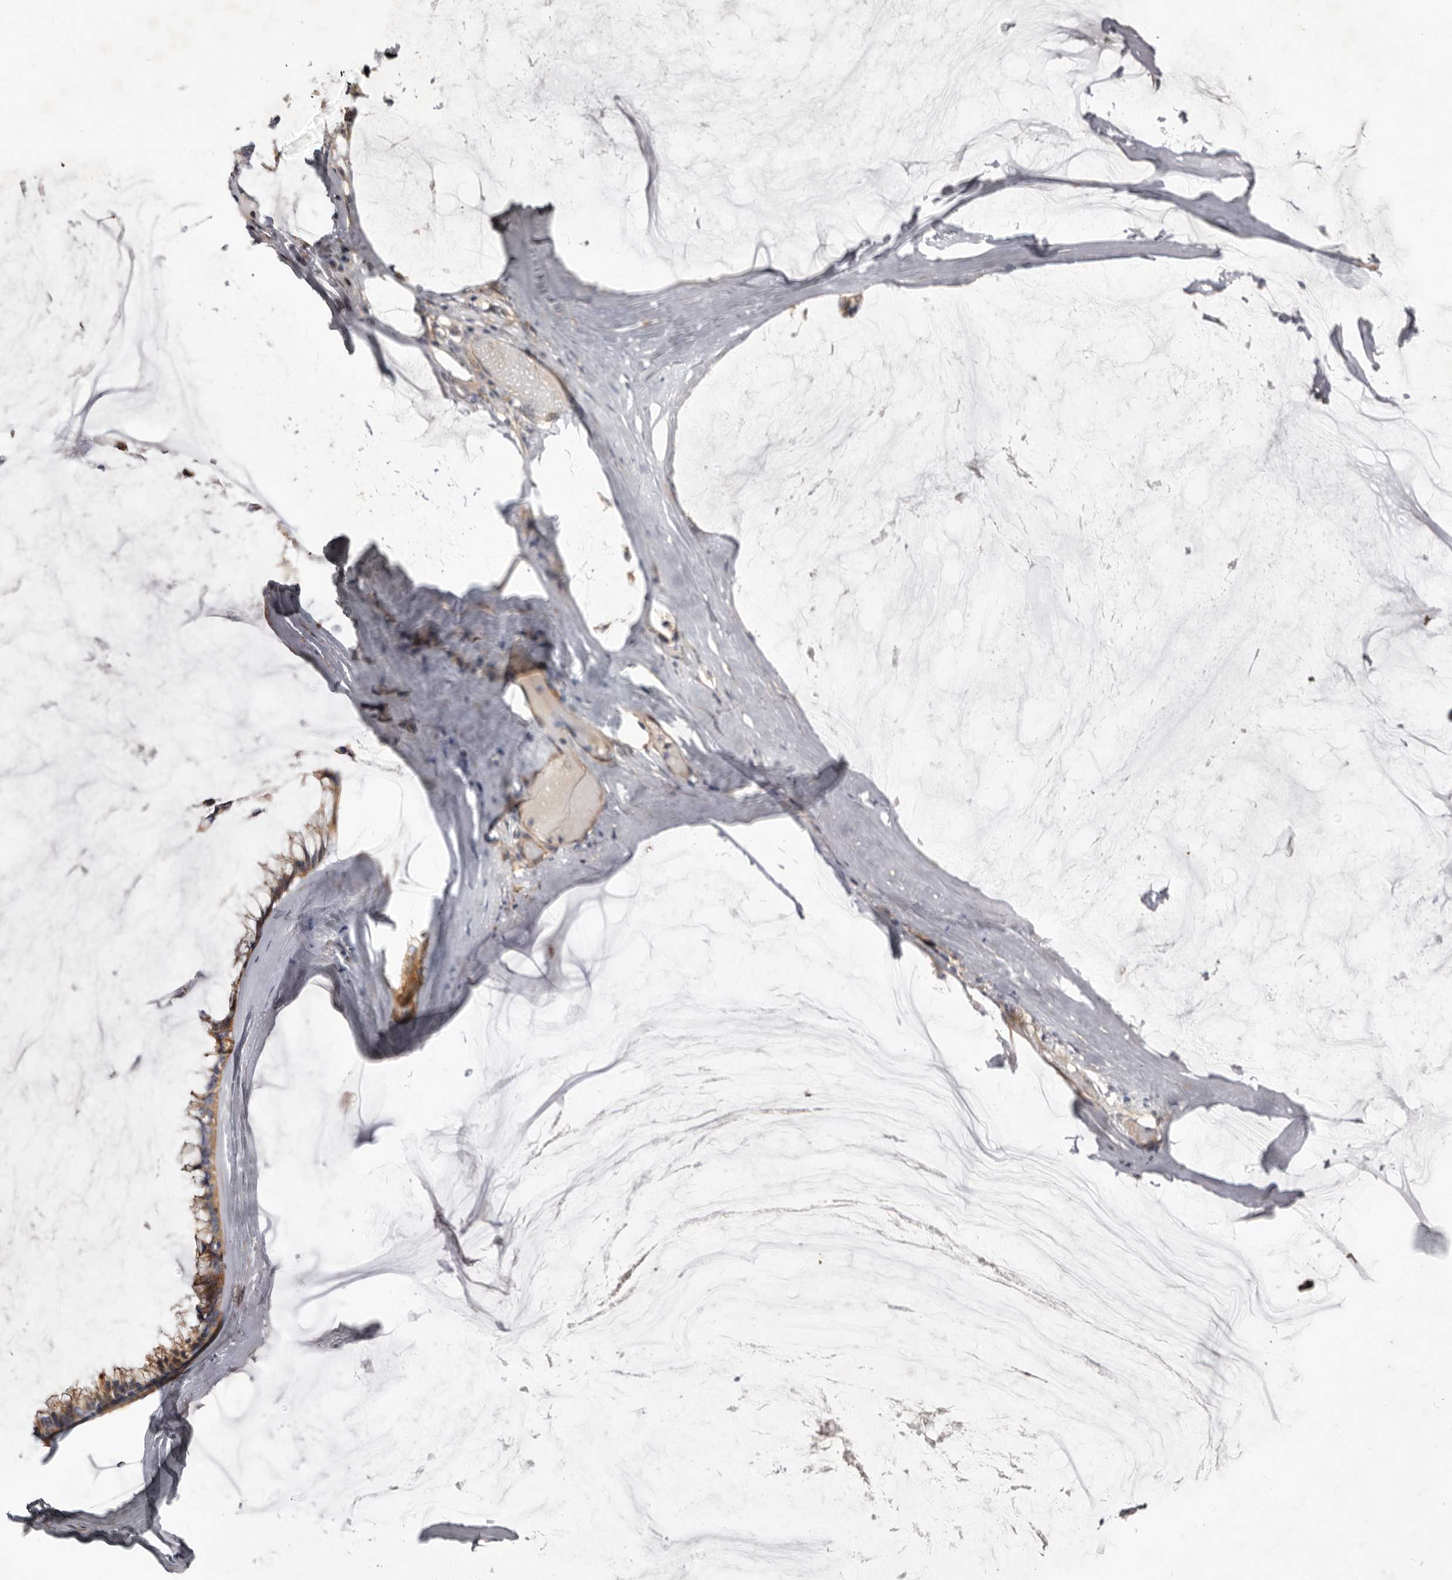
{"staining": {"intensity": "moderate", "quantity": ">75%", "location": "cytoplasmic/membranous"}, "tissue": "ovarian cancer", "cell_type": "Tumor cells", "image_type": "cancer", "snomed": [{"axis": "morphology", "description": "Cystadenocarcinoma, mucinous, NOS"}, {"axis": "topography", "description": "Ovary"}], "caption": "Immunohistochemistry (IHC) (DAB) staining of human ovarian cancer shows moderate cytoplasmic/membranous protein staining in about >75% of tumor cells. The staining is performed using DAB (3,3'-diaminobenzidine) brown chromogen to label protein expression. The nuclei are counter-stained blue using hematoxylin.", "gene": "PANK4", "patient": {"sex": "female", "age": 39}}